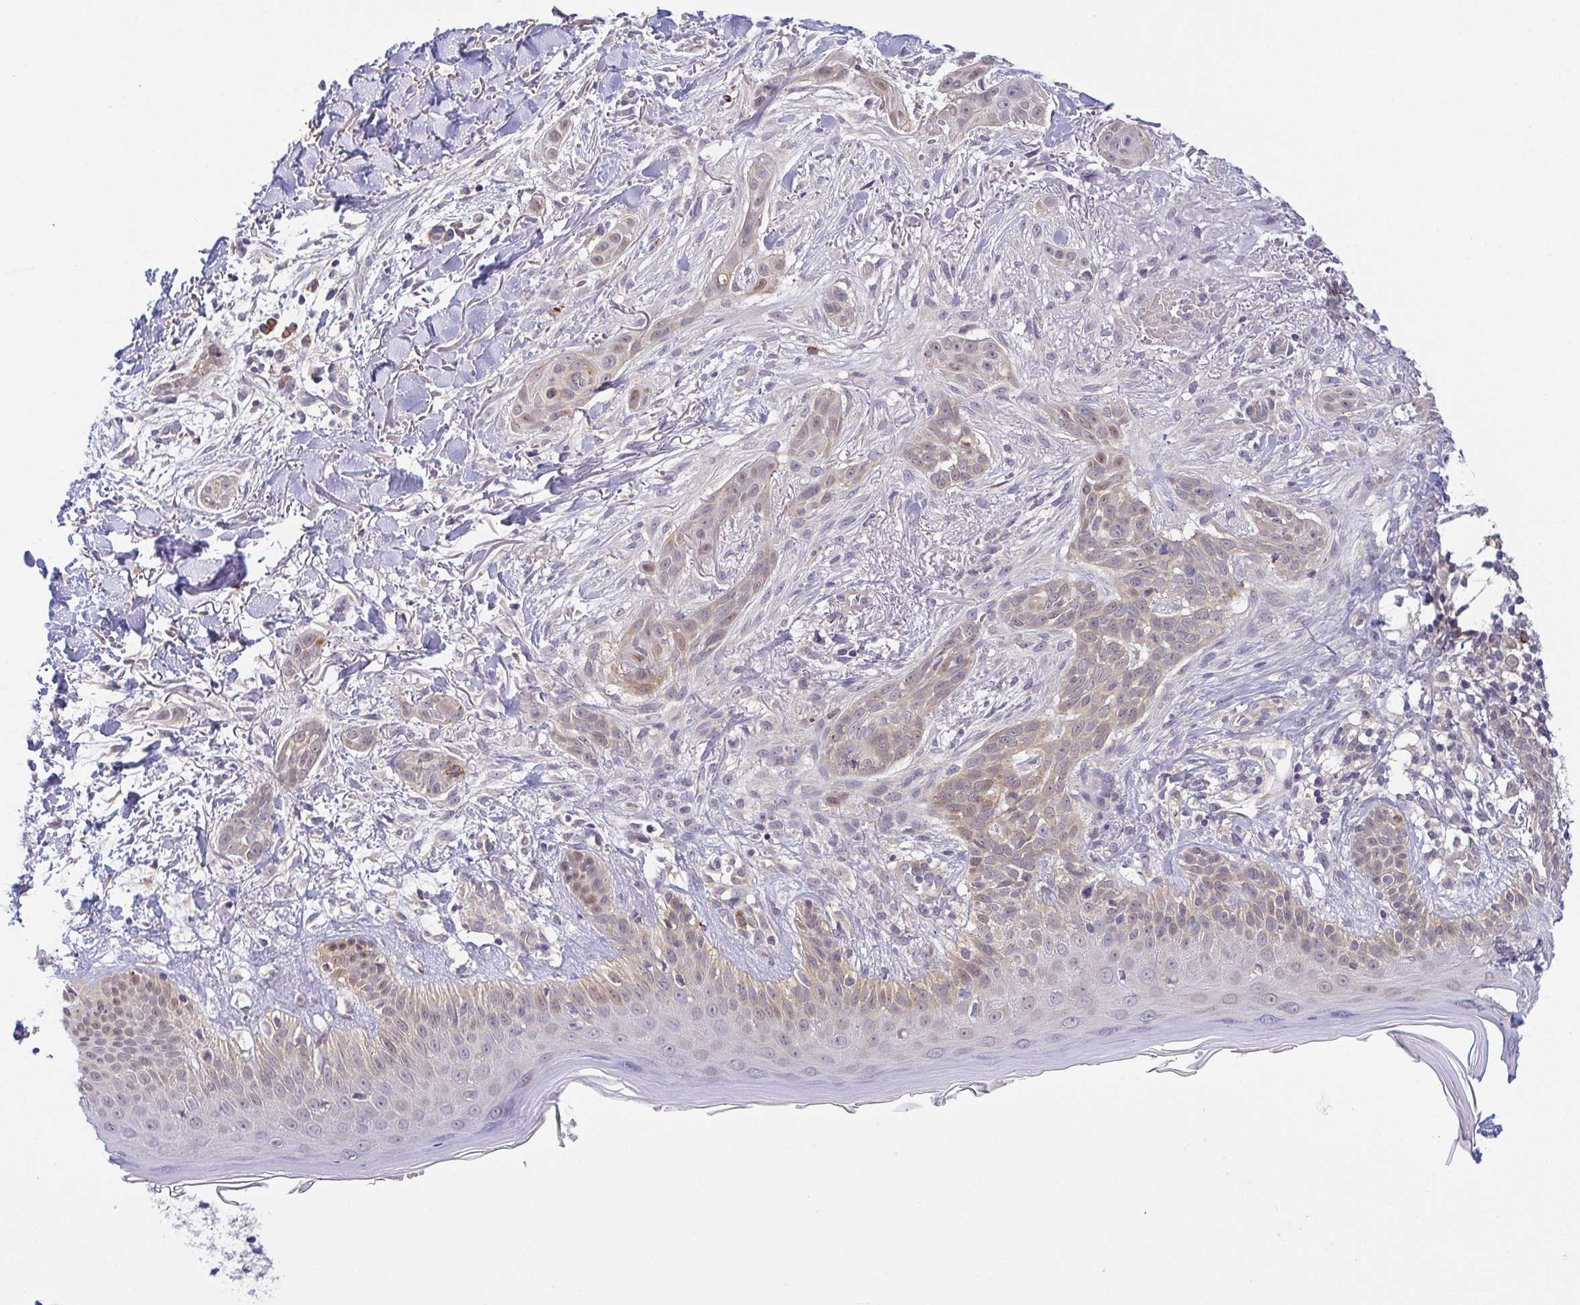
{"staining": {"intensity": "weak", "quantity": "<25%", "location": "cytoplasmic/membranous,nuclear"}, "tissue": "skin cancer", "cell_type": "Tumor cells", "image_type": "cancer", "snomed": [{"axis": "morphology", "description": "Basal cell carcinoma"}, {"axis": "morphology", "description": "BCC, high aggressive"}, {"axis": "topography", "description": "Skin"}], "caption": "Immunohistochemistry (IHC) micrograph of human skin cancer stained for a protein (brown), which demonstrates no expression in tumor cells.", "gene": "BCL2L1", "patient": {"sex": "male", "age": 64}}